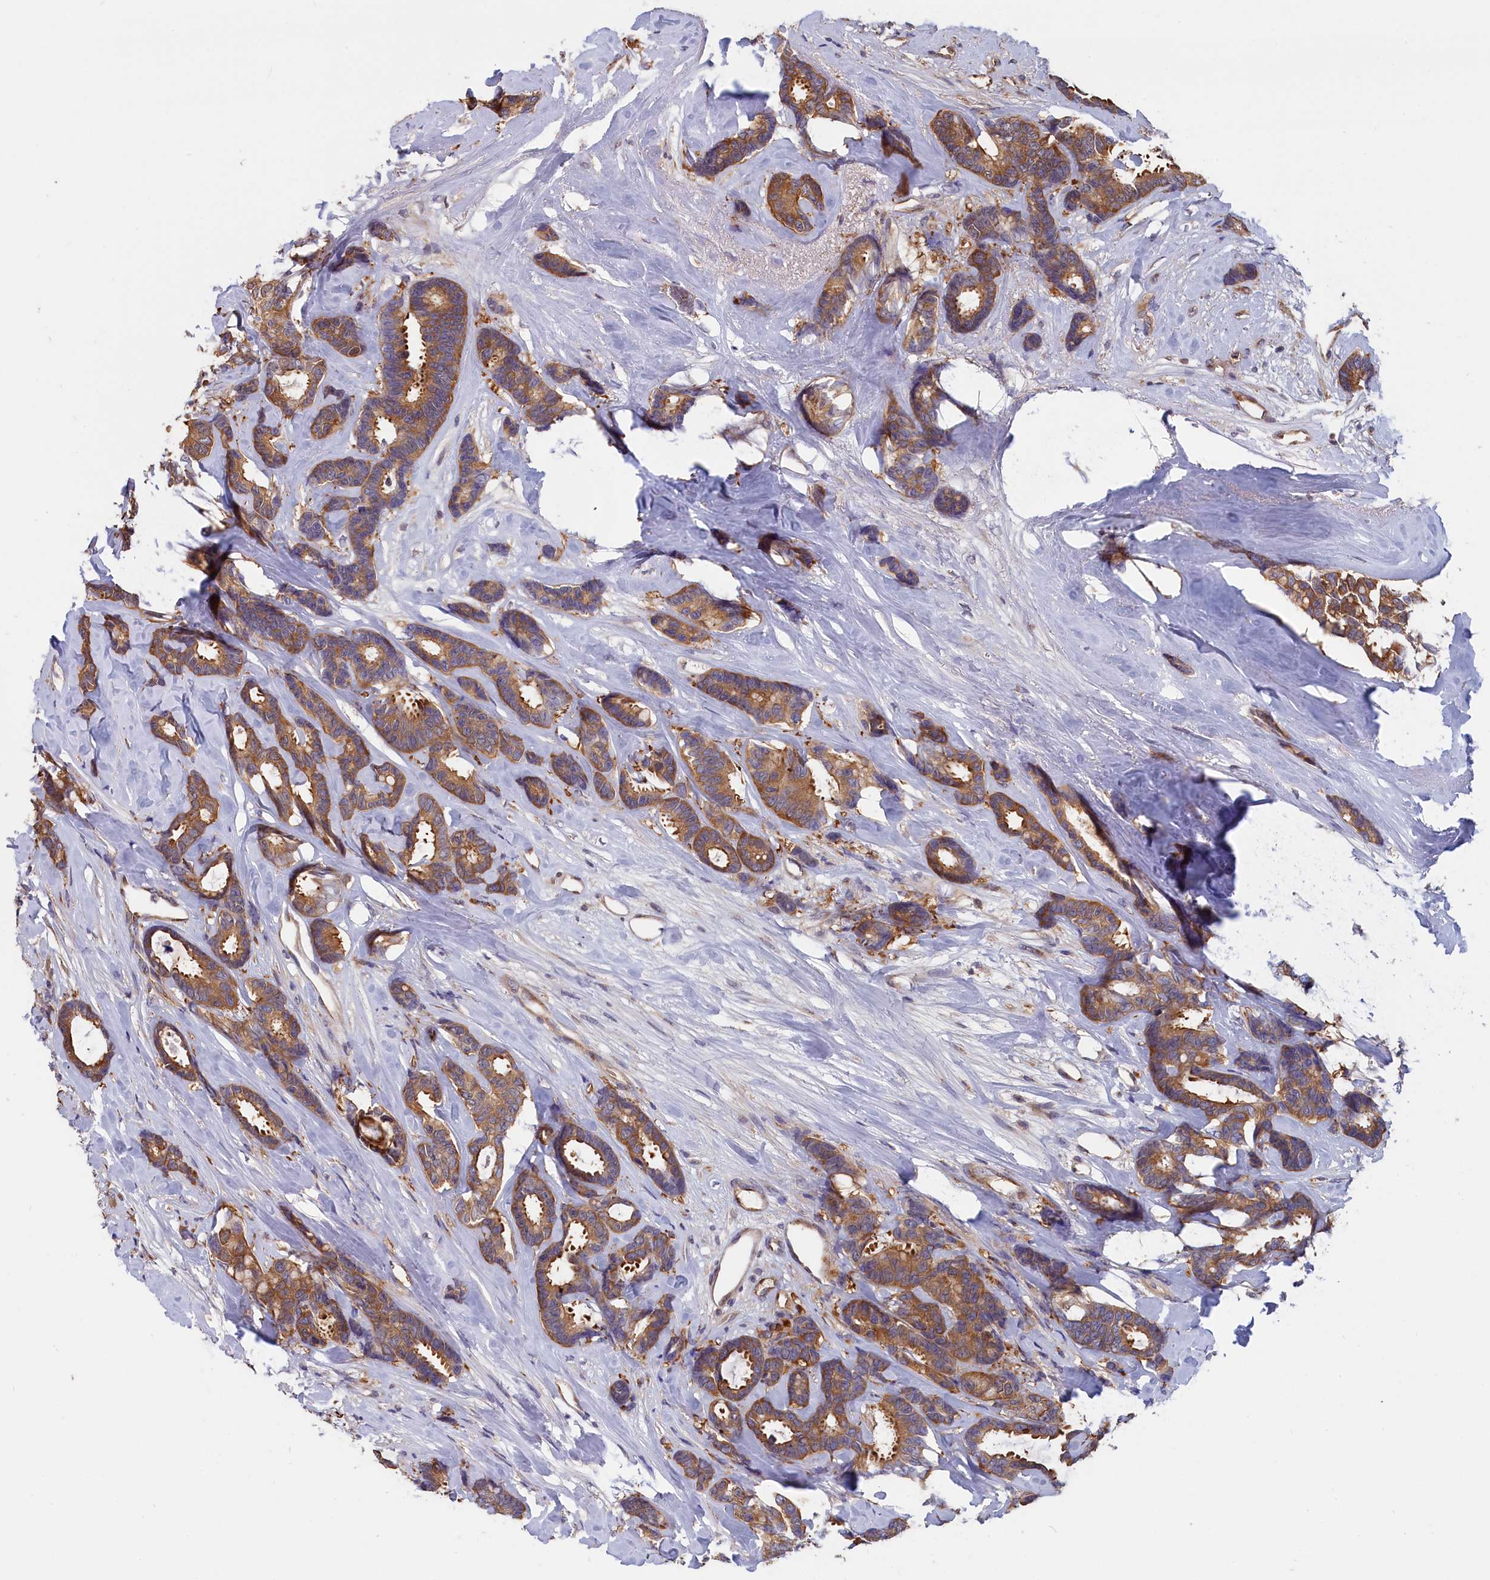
{"staining": {"intensity": "moderate", "quantity": ">75%", "location": "cytoplasmic/membranous"}, "tissue": "breast cancer", "cell_type": "Tumor cells", "image_type": "cancer", "snomed": [{"axis": "morphology", "description": "Duct carcinoma"}, {"axis": "topography", "description": "Breast"}], "caption": "Immunohistochemistry micrograph of neoplastic tissue: human intraductal carcinoma (breast) stained using IHC demonstrates medium levels of moderate protein expression localized specifically in the cytoplasmic/membranous of tumor cells, appearing as a cytoplasmic/membranous brown color.", "gene": "ABCC8", "patient": {"sex": "female", "age": 87}}